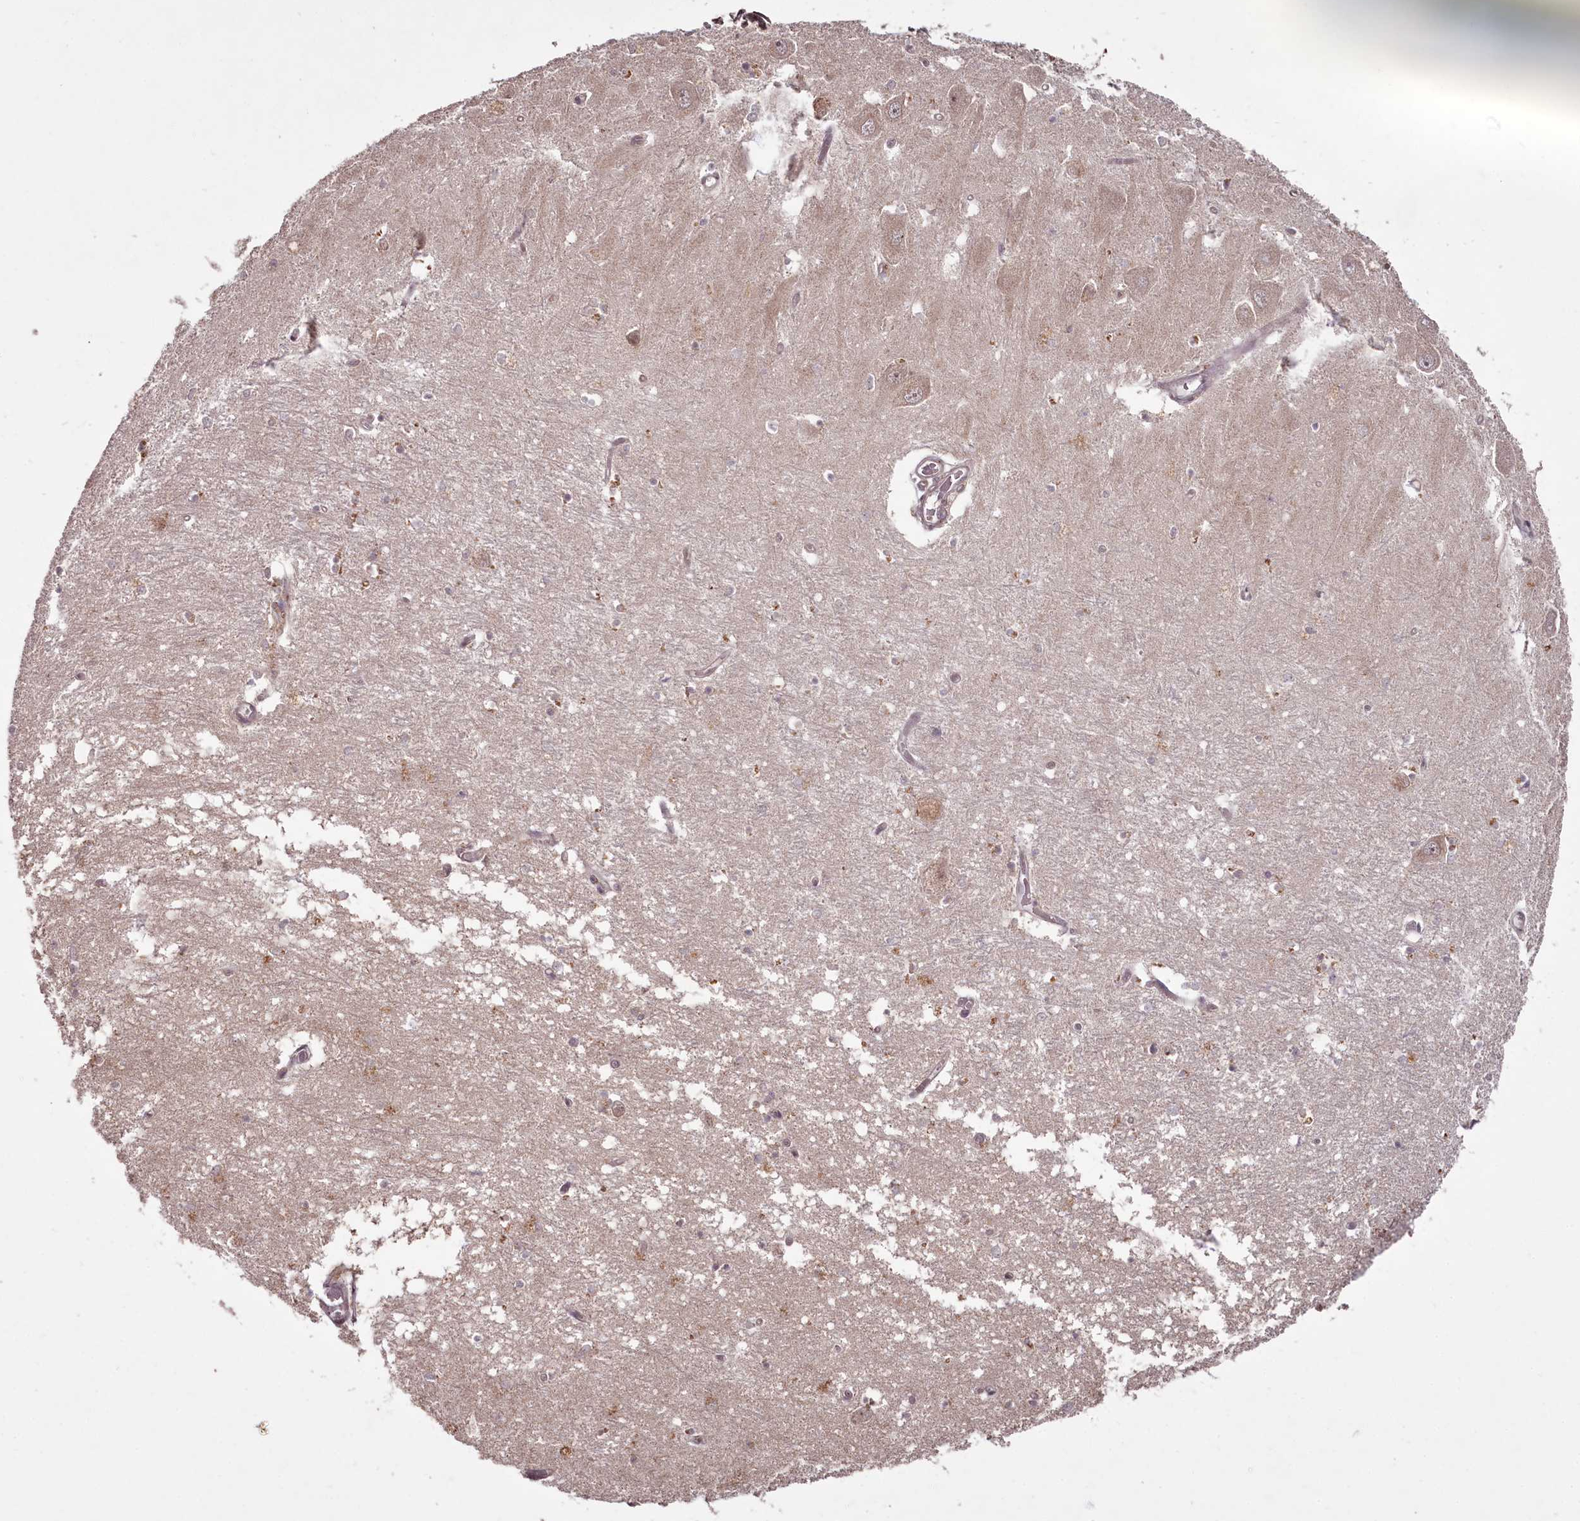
{"staining": {"intensity": "moderate", "quantity": "<25%", "location": "cytoplasmic/membranous"}, "tissue": "hippocampus", "cell_type": "Glial cells", "image_type": "normal", "snomed": [{"axis": "morphology", "description": "Normal tissue, NOS"}, {"axis": "topography", "description": "Hippocampus"}], "caption": "Immunohistochemical staining of unremarkable hippocampus displays low levels of moderate cytoplasmic/membranous staining in approximately <25% of glial cells. (Stains: DAB in brown, nuclei in blue, Microscopy: brightfield microscopy at high magnification).", "gene": "PCBP2", "patient": {"sex": "male", "age": 70}}